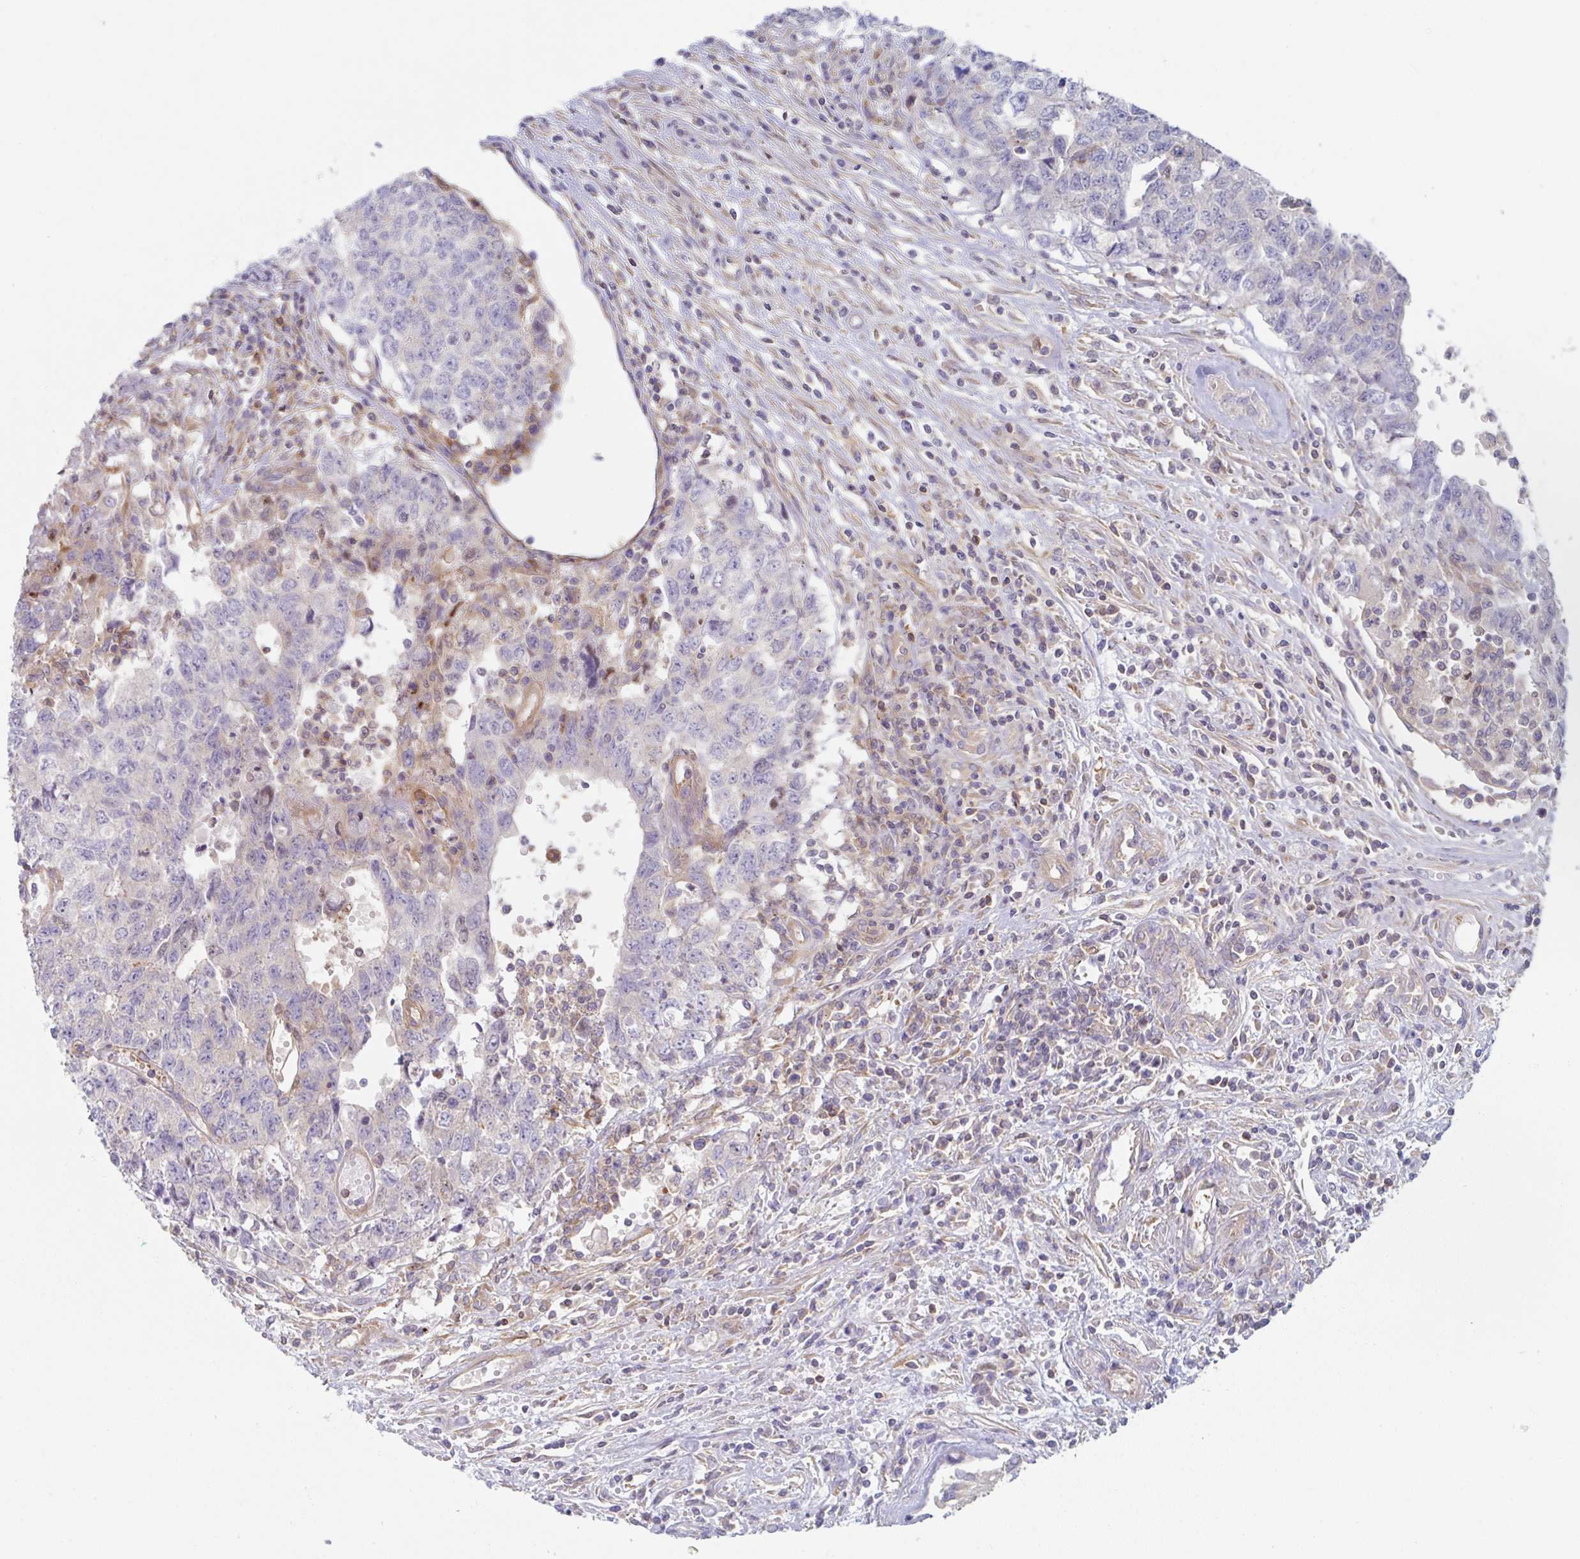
{"staining": {"intensity": "negative", "quantity": "none", "location": "none"}, "tissue": "testis cancer", "cell_type": "Tumor cells", "image_type": "cancer", "snomed": [{"axis": "morphology", "description": "Carcinoma, Embryonal, NOS"}, {"axis": "topography", "description": "Testis"}], "caption": "Testis cancer was stained to show a protein in brown. There is no significant expression in tumor cells.", "gene": "AMPD2", "patient": {"sex": "male", "age": 34}}